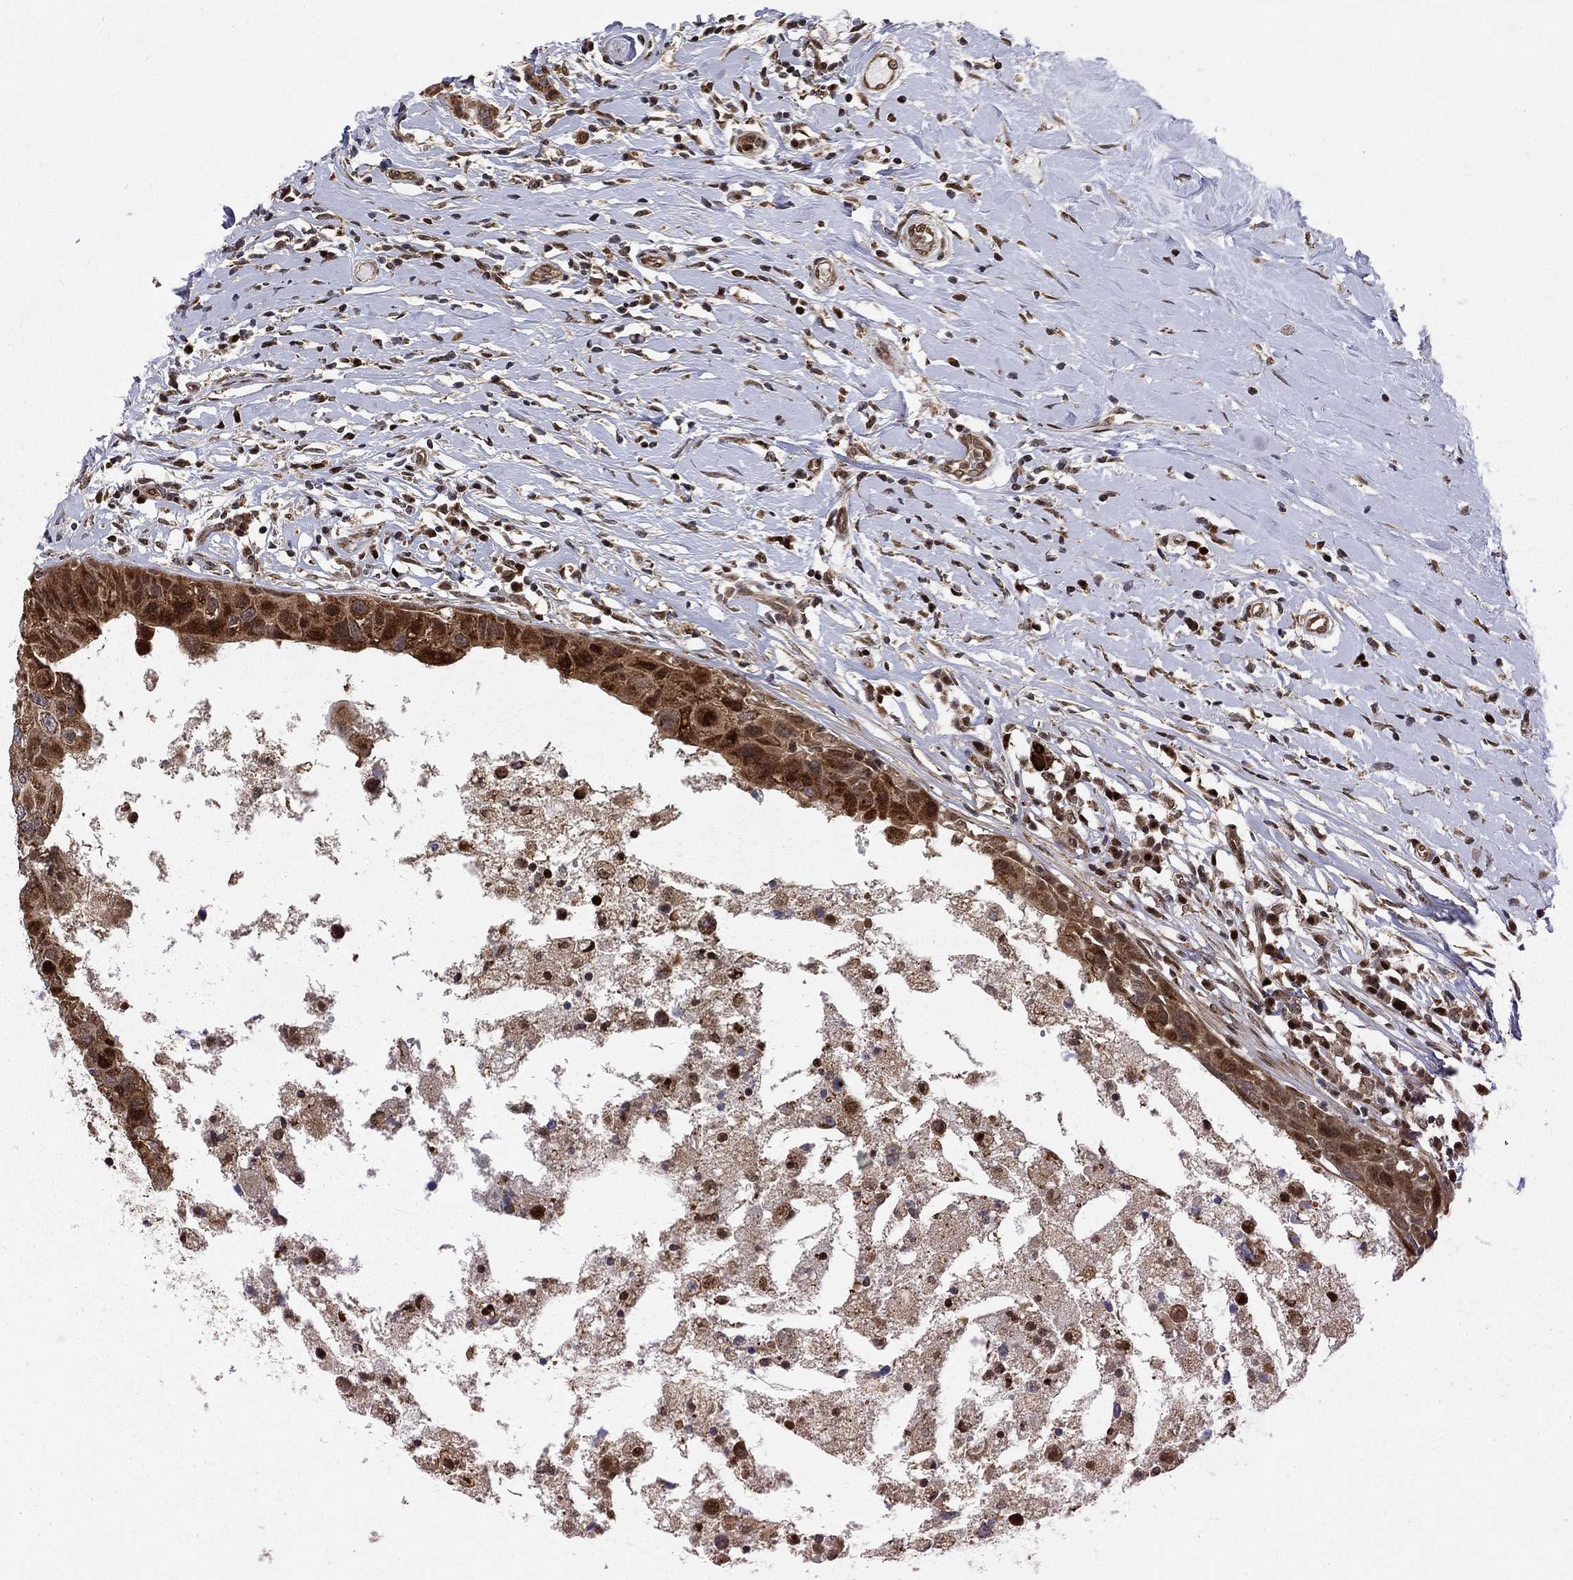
{"staining": {"intensity": "strong", "quantity": ">75%", "location": "cytoplasmic/membranous"}, "tissue": "breast cancer", "cell_type": "Tumor cells", "image_type": "cancer", "snomed": [{"axis": "morphology", "description": "Duct carcinoma"}, {"axis": "topography", "description": "Breast"}], "caption": "This photomicrograph exhibits invasive ductal carcinoma (breast) stained with immunohistochemistry (IHC) to label a protein in brown. The cytoplasmic/membranous of tumor cells show strong positivity for the protein. Nuclei are counter-stained blue.", "gene": "ELOB", "patient": {"sex": "female", "age": 27}}